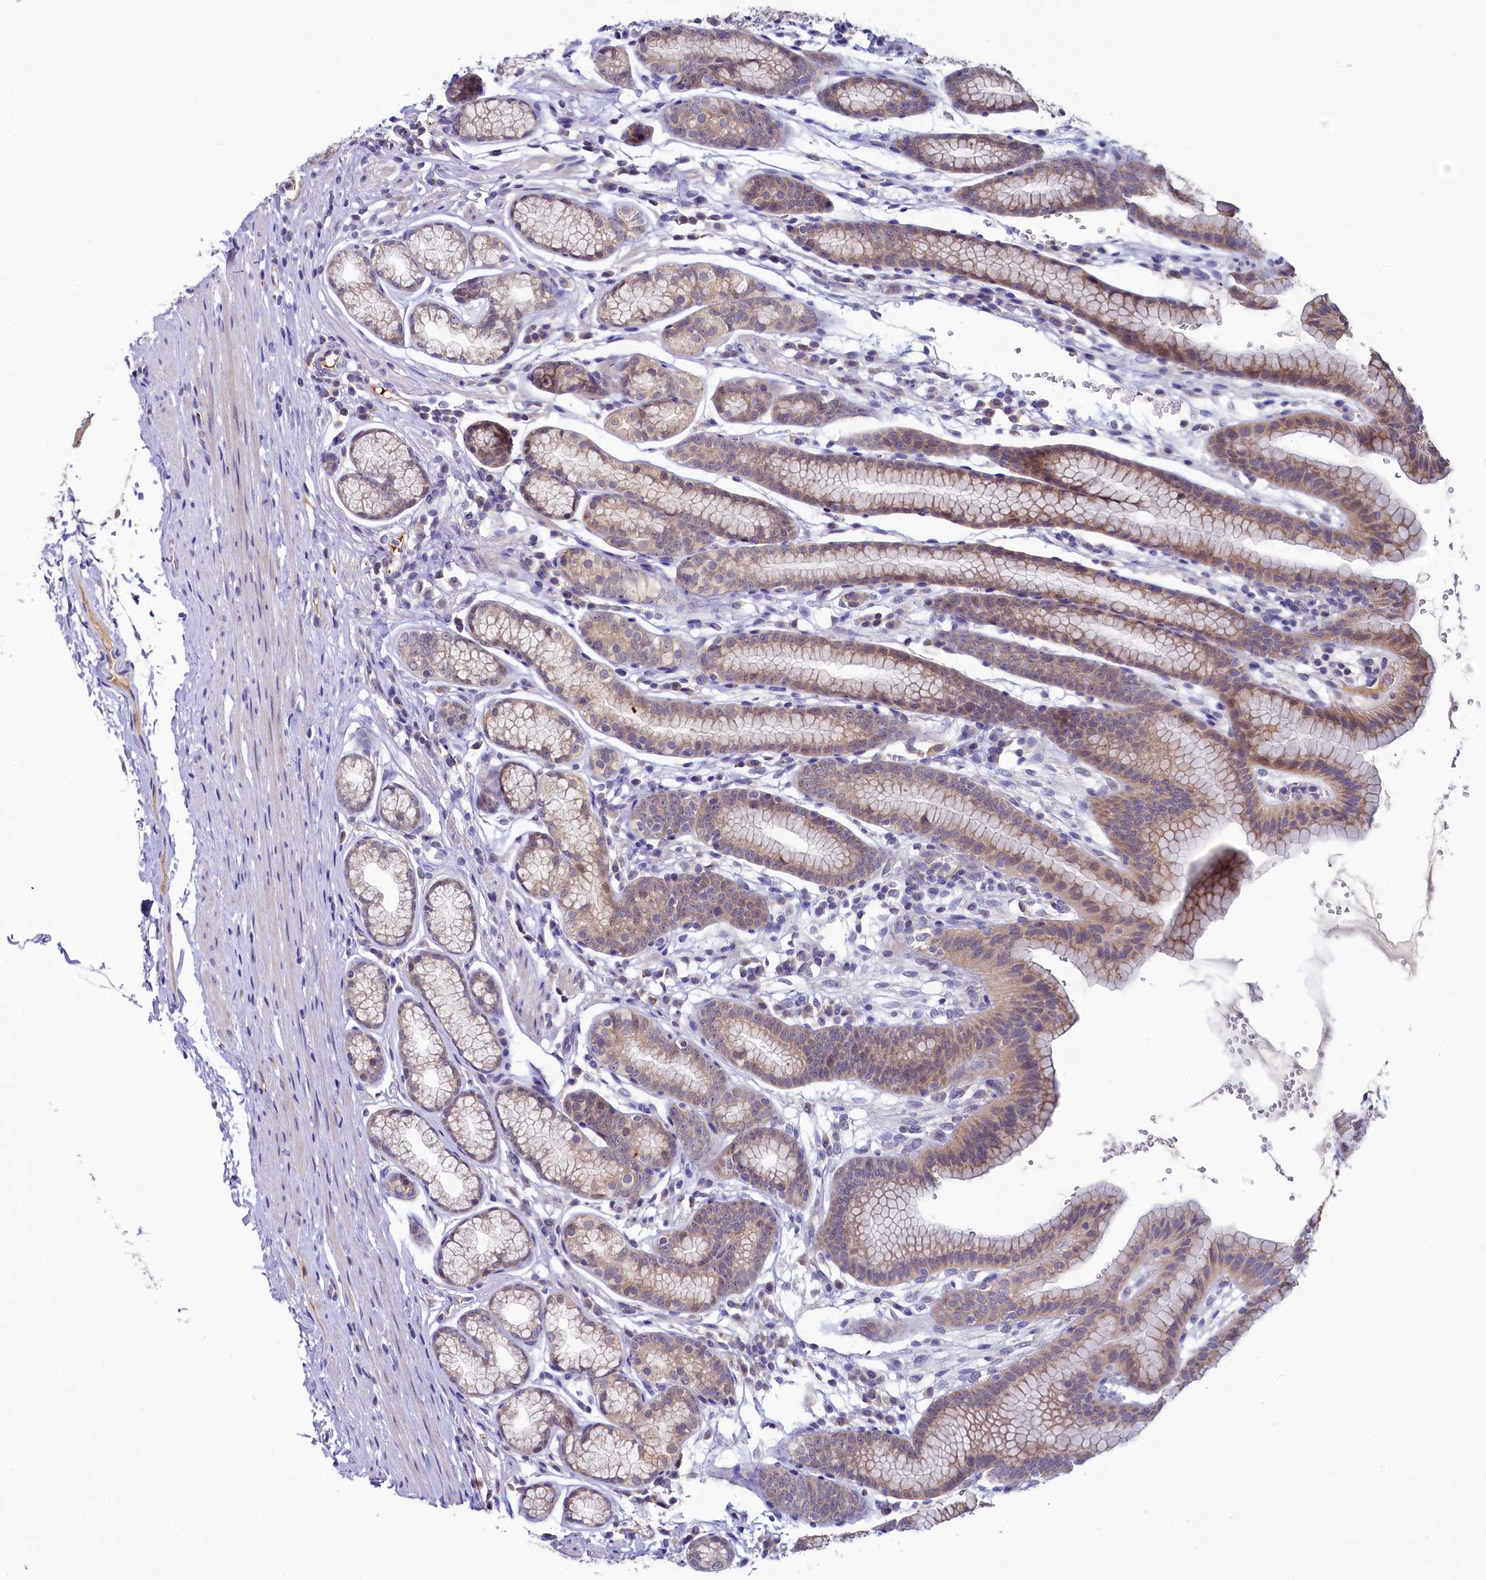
{"staining": {"intensity": "weak", "quantity": "25%-75%", "location": "cytoplasmic/membranous,nuclear"}, "tissue": "stomach", "cell_type": "Glandular cells", "image_type": "normal", "snomed": [{"axis": "morphology", "description": "Normal tissue, NOS"}, {"axis": "topography", "description": "Stomach"}], "caption": "Approximately 25%-75% of glandular cells in benign human stomach demonstrate weak cytoplasmic/membranous,nuclear protein expression as visualized by brown immunohistochemical staining.", "gene": "SPINK9", "patient": {"sex": "male", "age": 42}}